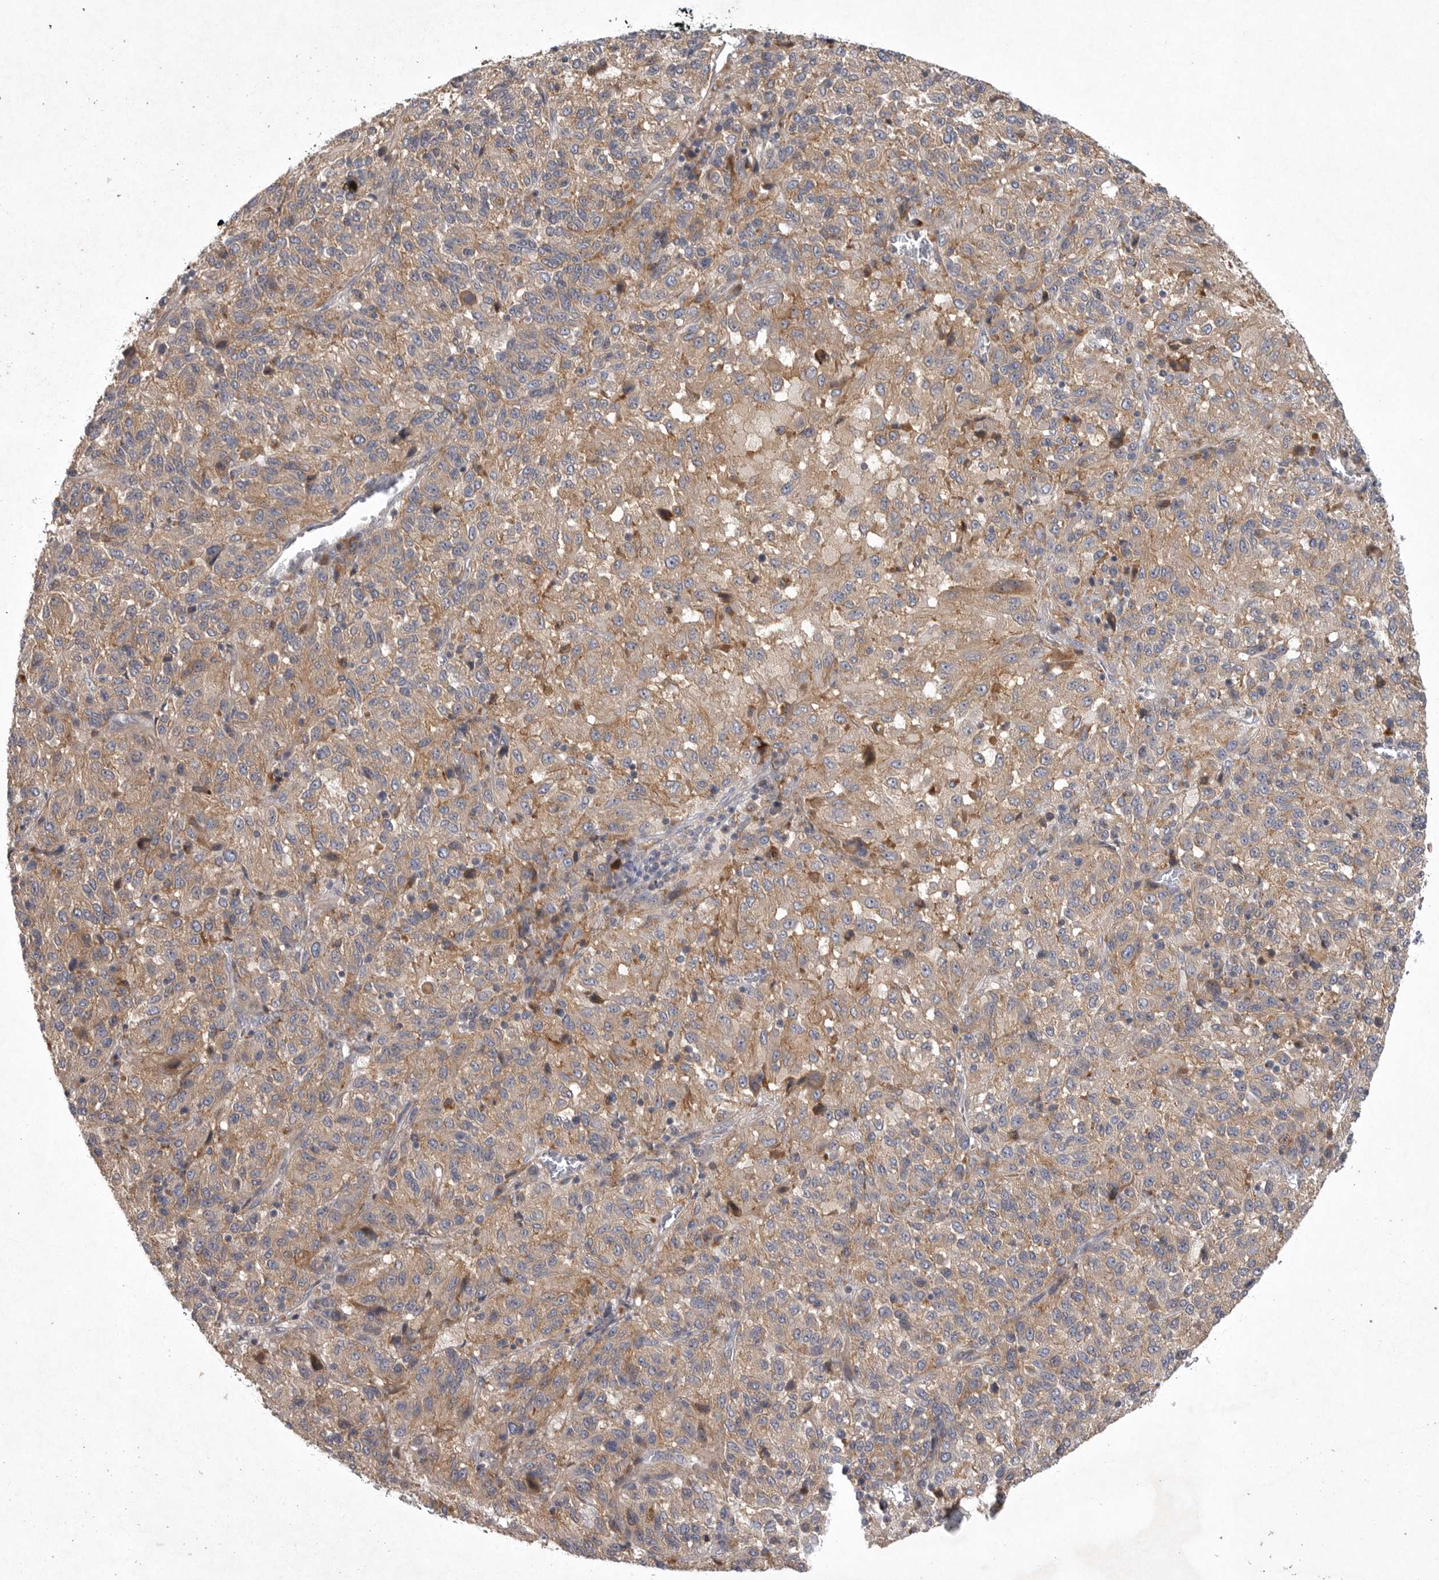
{"staining": {"intensity": "weak", "quantity": ">75%", "location": "cytoplasmic/membranous"}, "tissue": "melanoma", "cell_type": "Tumor cells", "image_type": "cancer", "snomed": [{"axis": "morphology", "description": "Malignant melanoma, Metastatic site"}, {"axis": "topography", "description": "Lung"}], "caption": "Immunohistochemistry micrograph of neoplastic tissue: malignant melanoma (metastatic site) stained using IHC reveals low levels of weak protein expression localized specifically in the cytoplasmic/membranous of tumor cells, appearing as a cytoplasmic/membranous brown color.", "gene": "LAMTOR3", "patient": {"sex": "male", "age": 64}}